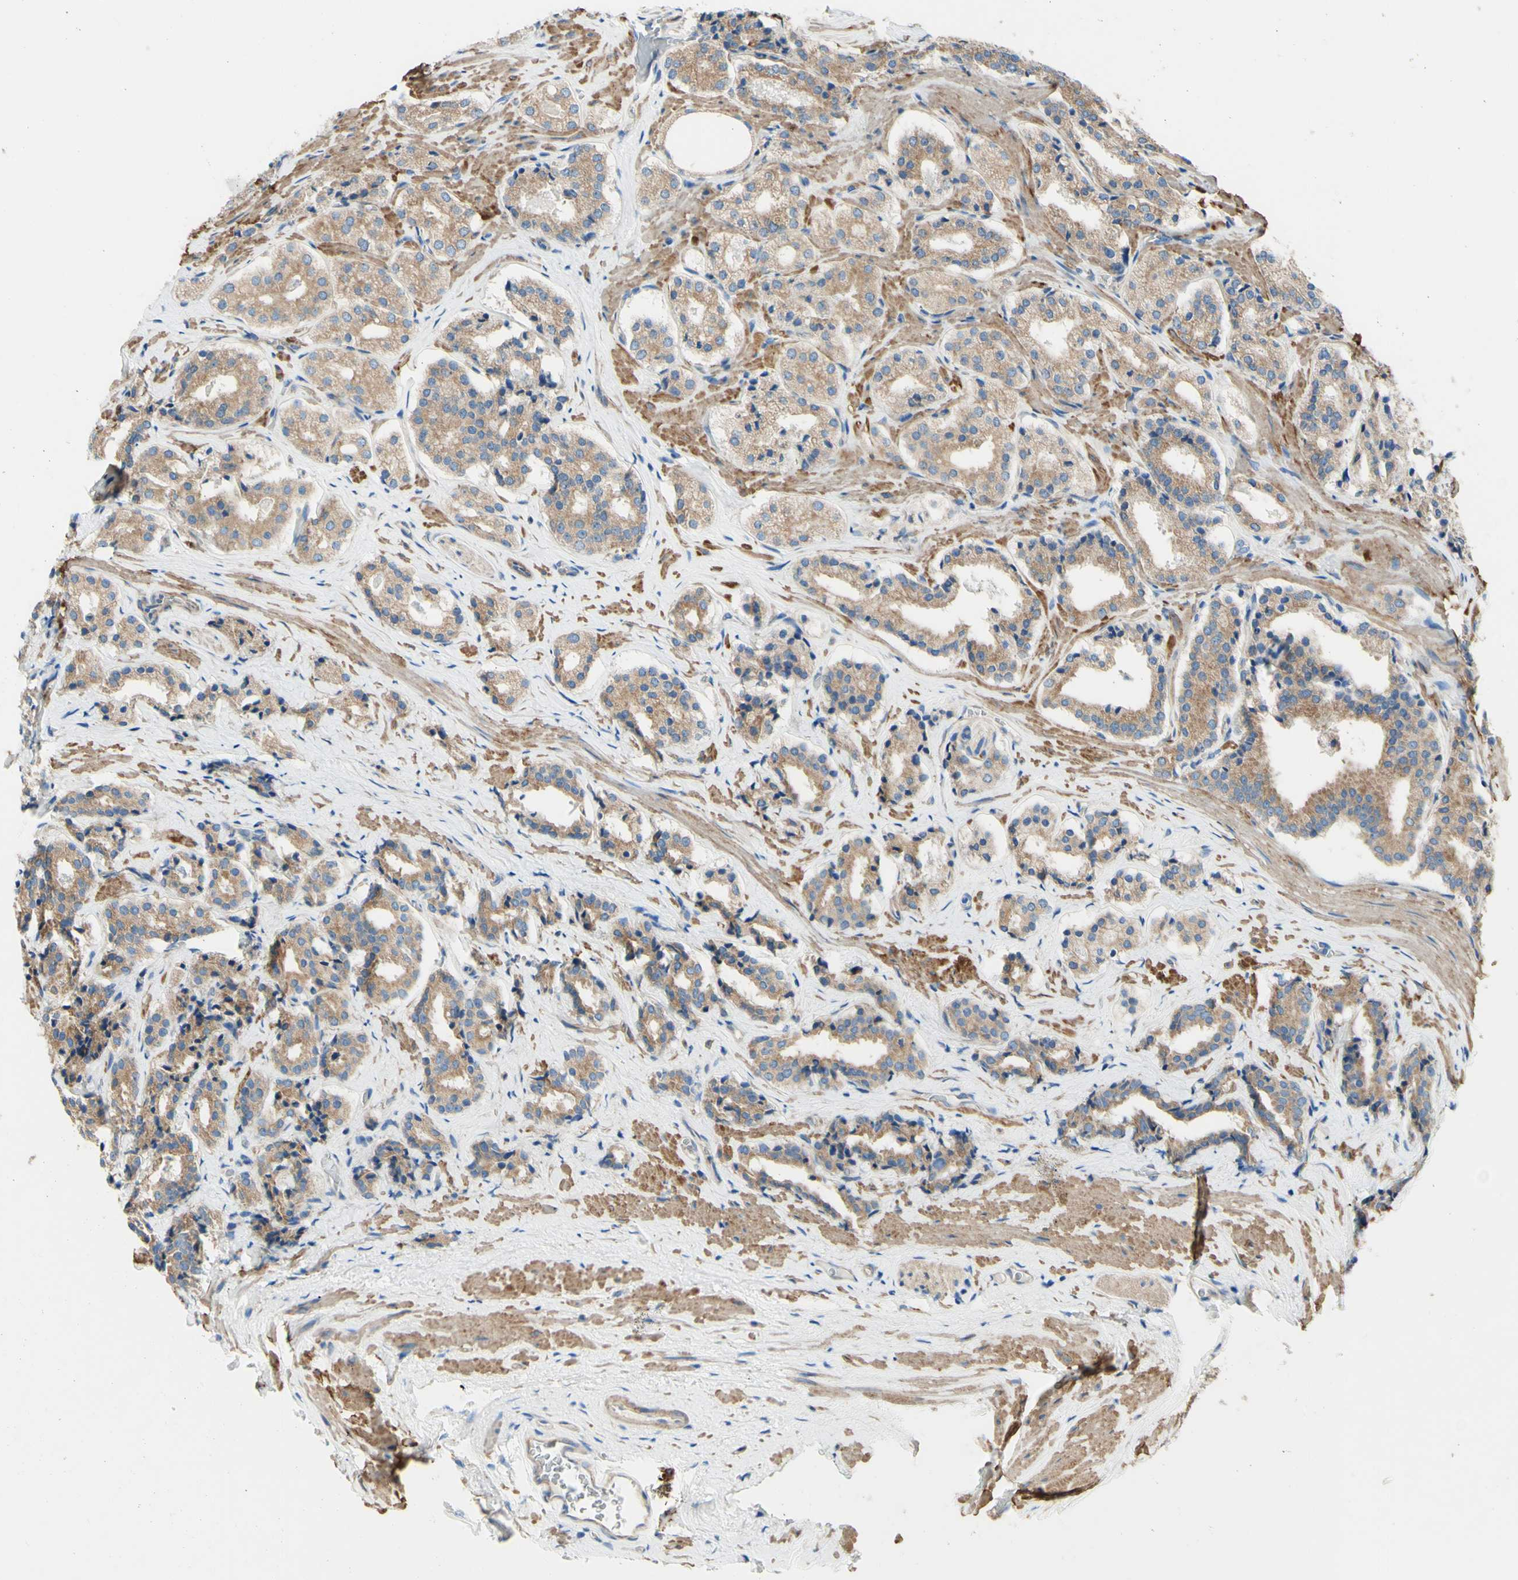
{"staining": {"intensity": "moderate", "quantity": ">75%", "location": "cytoplasmic/membranous"}, "tissue": "prostate cancer", "cell_type": "Tumor cells", "image_type": "cancer", "snomed": [{"axis": "morphology", "description": "Adenocarcinoma, High grade"}, {"axis": "topography", "description": "Prostate"}], "caption": "A micrograph of high-grade adenocarcinoma (prostate) stained for a protein demonstrates moderate cytoplasmic/membranous brown staining in tumor cells.", "gene": "RETREG2", "patient": {"sex": "male", "age": 60}}